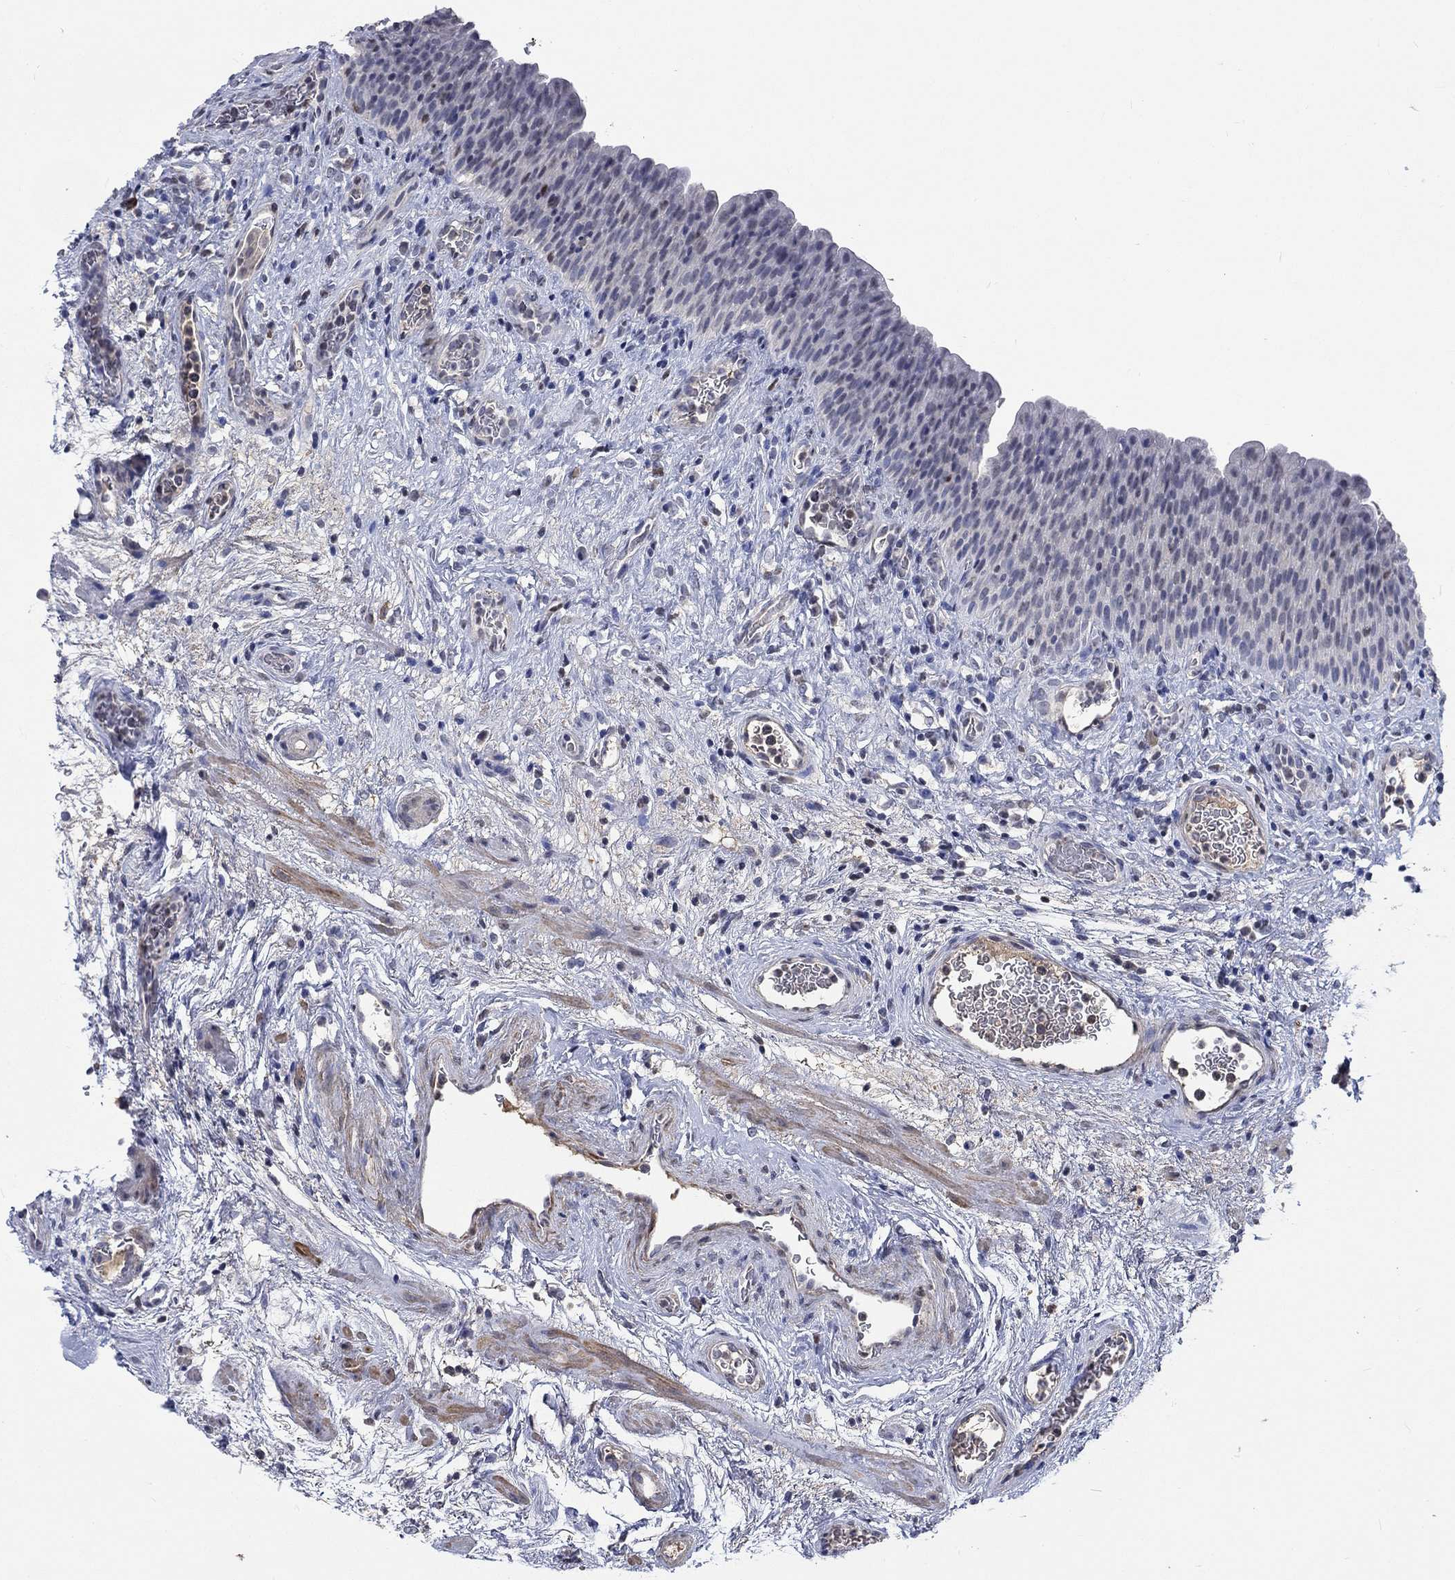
{"staining": {"intensity": "negative", "quantity": "none", "location": "none"}, "tissue": "urinary bladder", "cell_type": "Urothelial cells", "image_type": "normal", "snomed": [{"axis": "morphology", "description": "Normal tissue, NOS"}, {"axis": "topography", "description": "Urinary bladder"}], "caption": "This micrograph is of normal urinary bladder stained with immunohistochemistry (IHC) to label a protein in brown with the nuclei are counter-stained blue. There is no staining in urothelial cells. Nuclei are stained in blue.", "gene": "ZBTB18", "patient": {"sex": "male", "age": 76}}